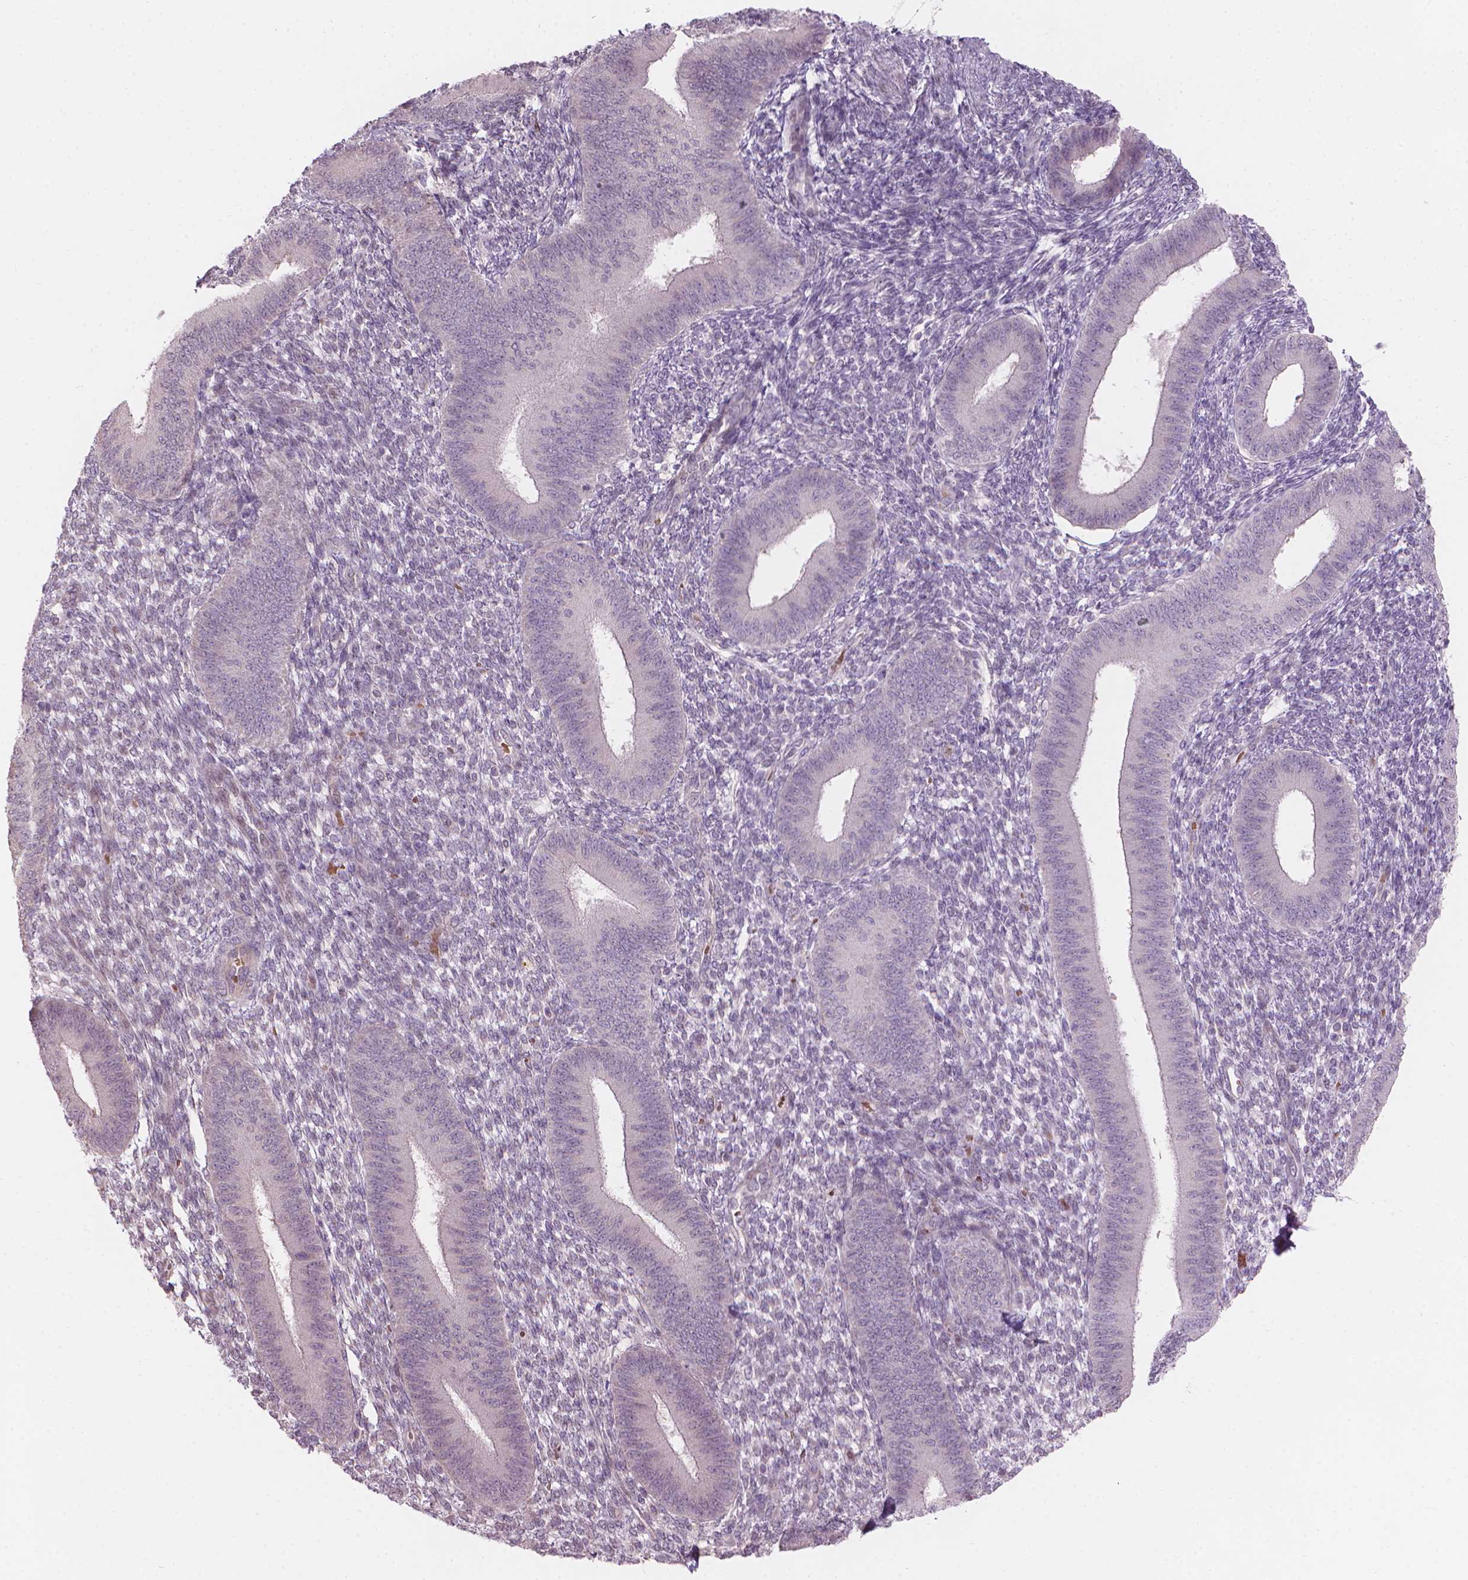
{"staining": {"intensity": "negative", "quantity": "none", "location": "none"}, "tissue": "endometrium", "cell_type": "Cells in endometrial stroma", "image_type": "normal", "snomed": [{"axis": "morphology", "description": "Normal tissue, NOS"}, {"axis": "topography", "description": "Endometrium"}], "caption": "An image of endometrium stained for a protein reveals no brown staining in cells in endometrial stroma. (Brightfield microscopy of DAB (3,3'-diaminobenzidine) IHC at high magnification).", "gene": "IFFO1", "patient": {"sex": "female", "age": 39}}